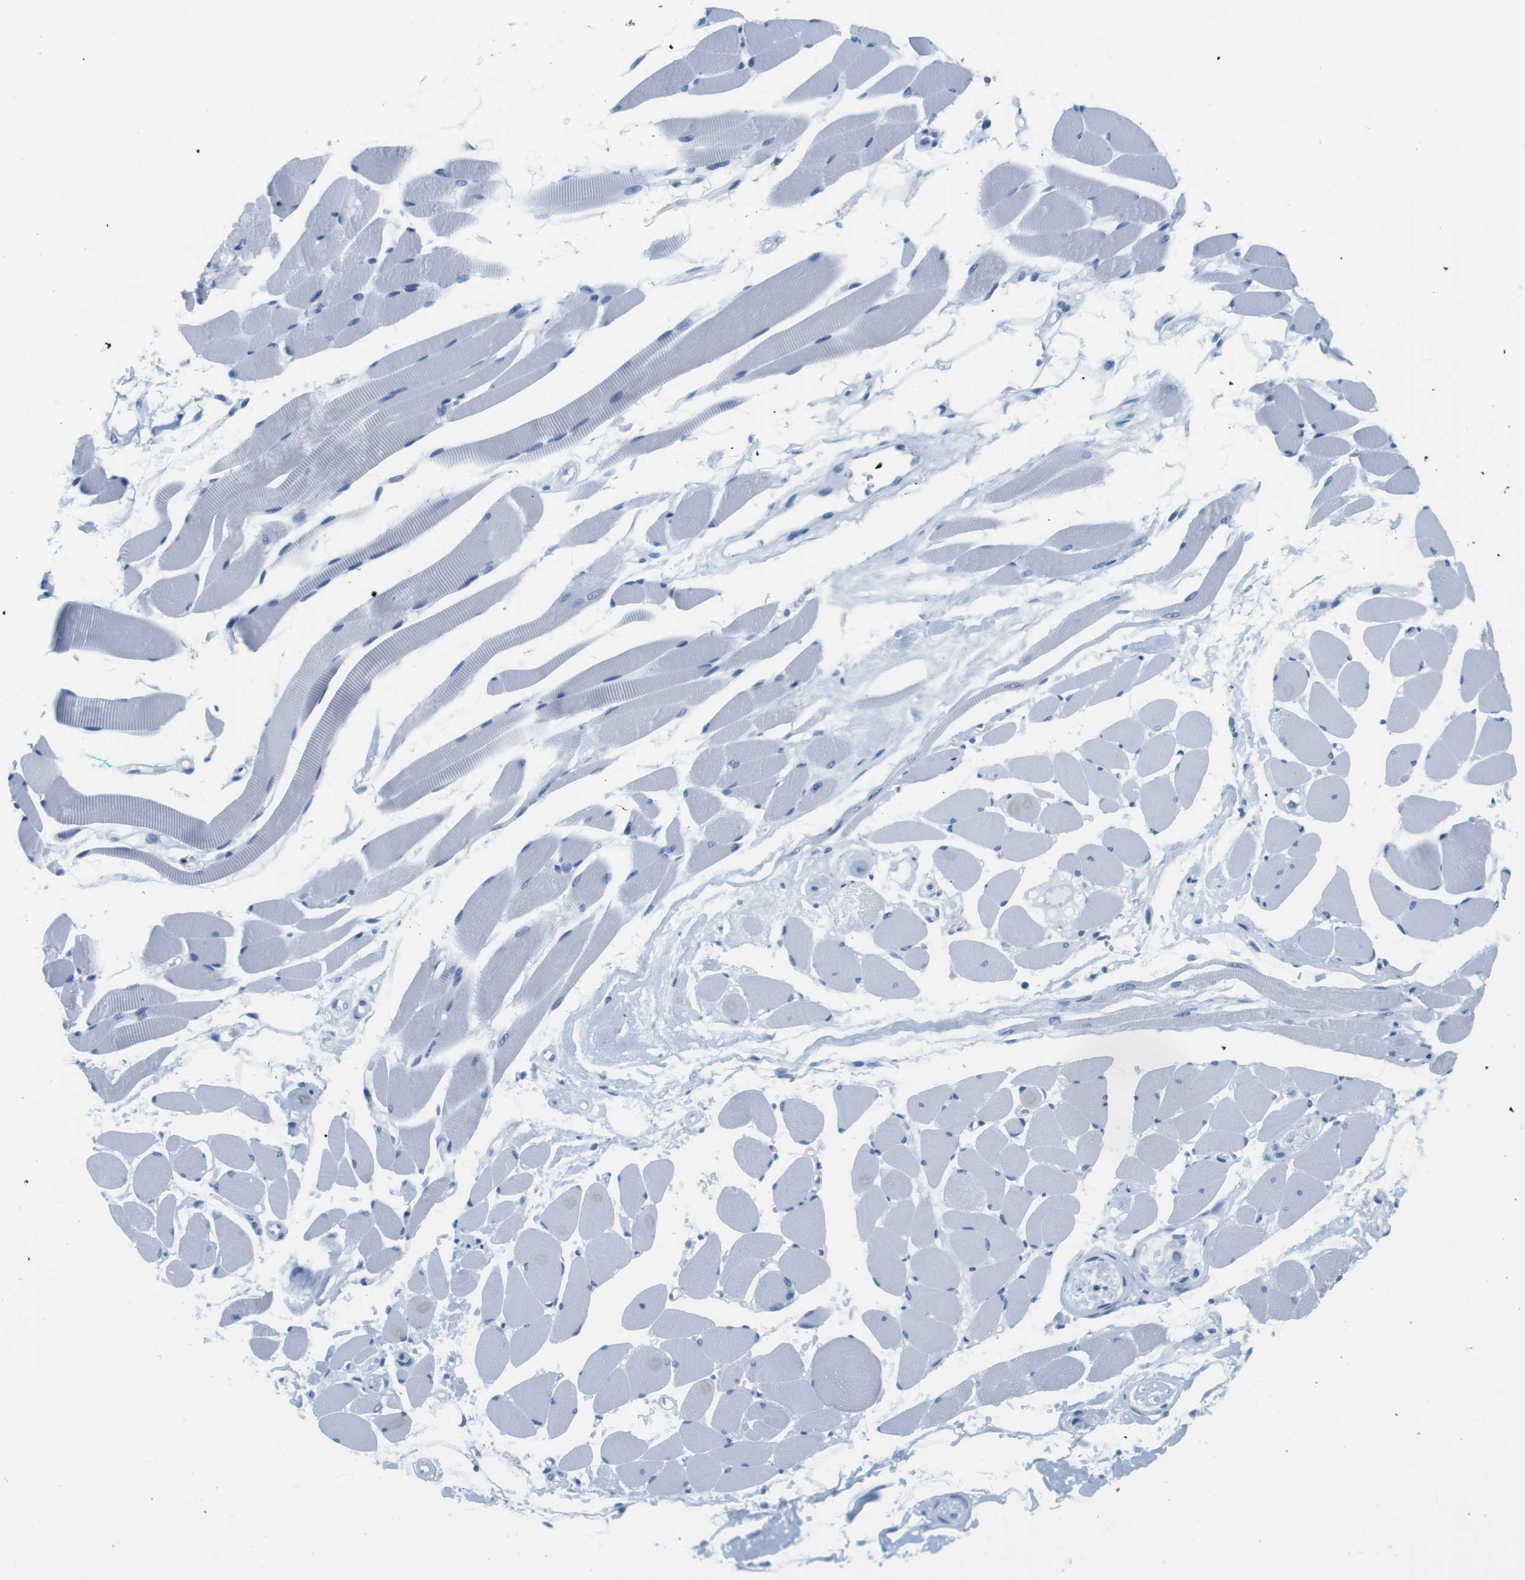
{"staining": {"intensity": "negative", "quantity": "none", "location": "none"}, "tissue": "skeletal muscle", "cell_type": "Myocytes", "image_type": "normal", "snomed": [{"axis": "morphology", "description": "Normal tissue, NOS"}, {"axis": "topography", "description": "Skeletal muscle"}, {"axis": "topography", "description": "Peripheral nerve tissue"}], "caption": "DAB (3,3'-diaminobenzidine) immunohistochemical staining of benign human skeletal muscle reveals no significant staining in myocytes.", "gene": "CYP2C9", "patient": {"sex": "female", "age": 84}}